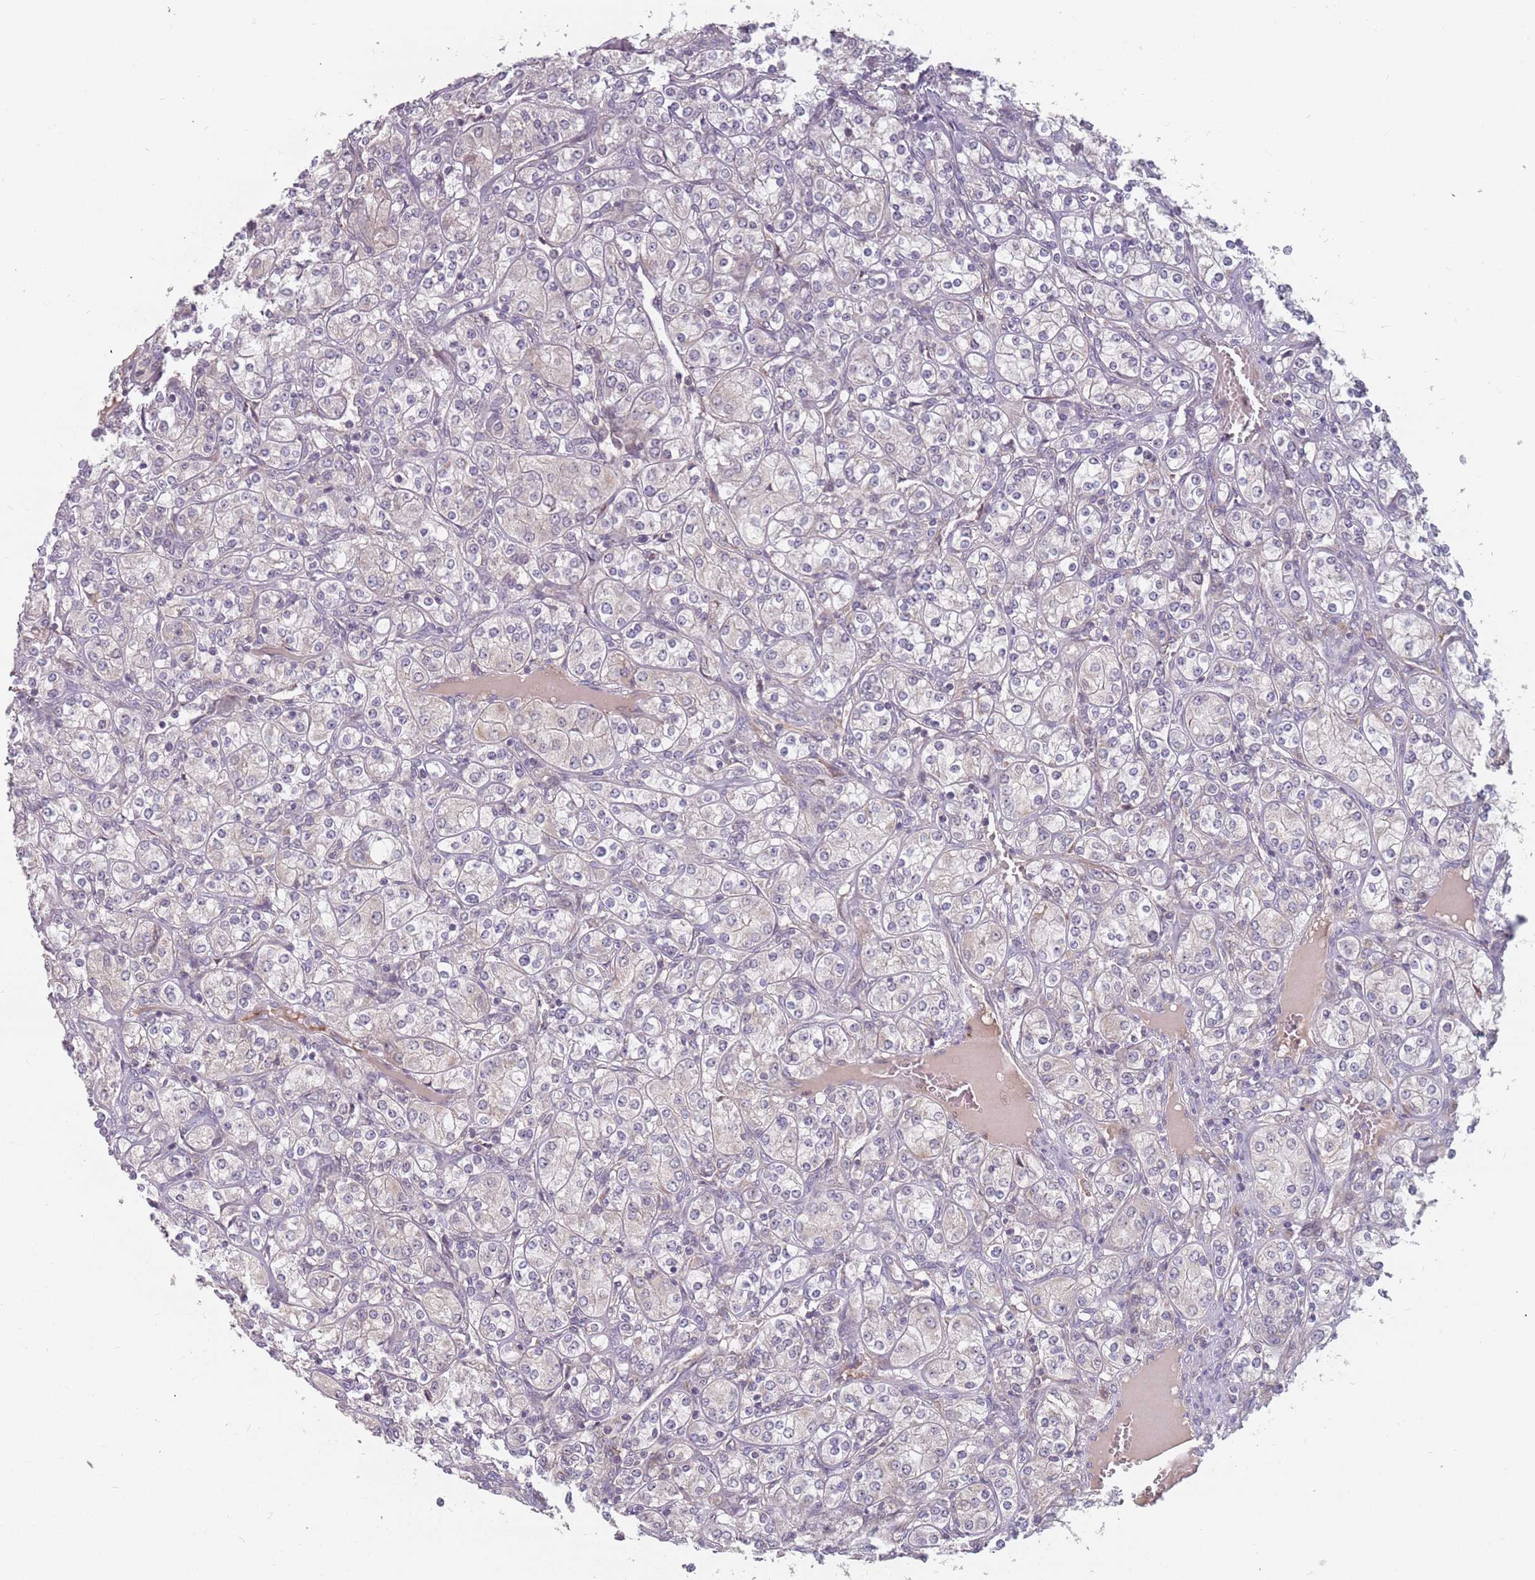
{"staining": {"intensity": "negative", "quantity": "none", "location": "none"}, "tissue": "renal cancer", "cell_type": "Tumor cells", "image_type": "cancer", "snomed": [{"axis": "morphology", "description": "Adenocarcinoma, NOS"}, {"axis": "topography", "description": "Kidney"}], "caption": "A micrograph of renal cancer (adenocarcinoma) stained for a protein exhibits no brown staining in tumor cells.", "gene": "ADAL", "patient": {"sex": "male", "age": 77}}